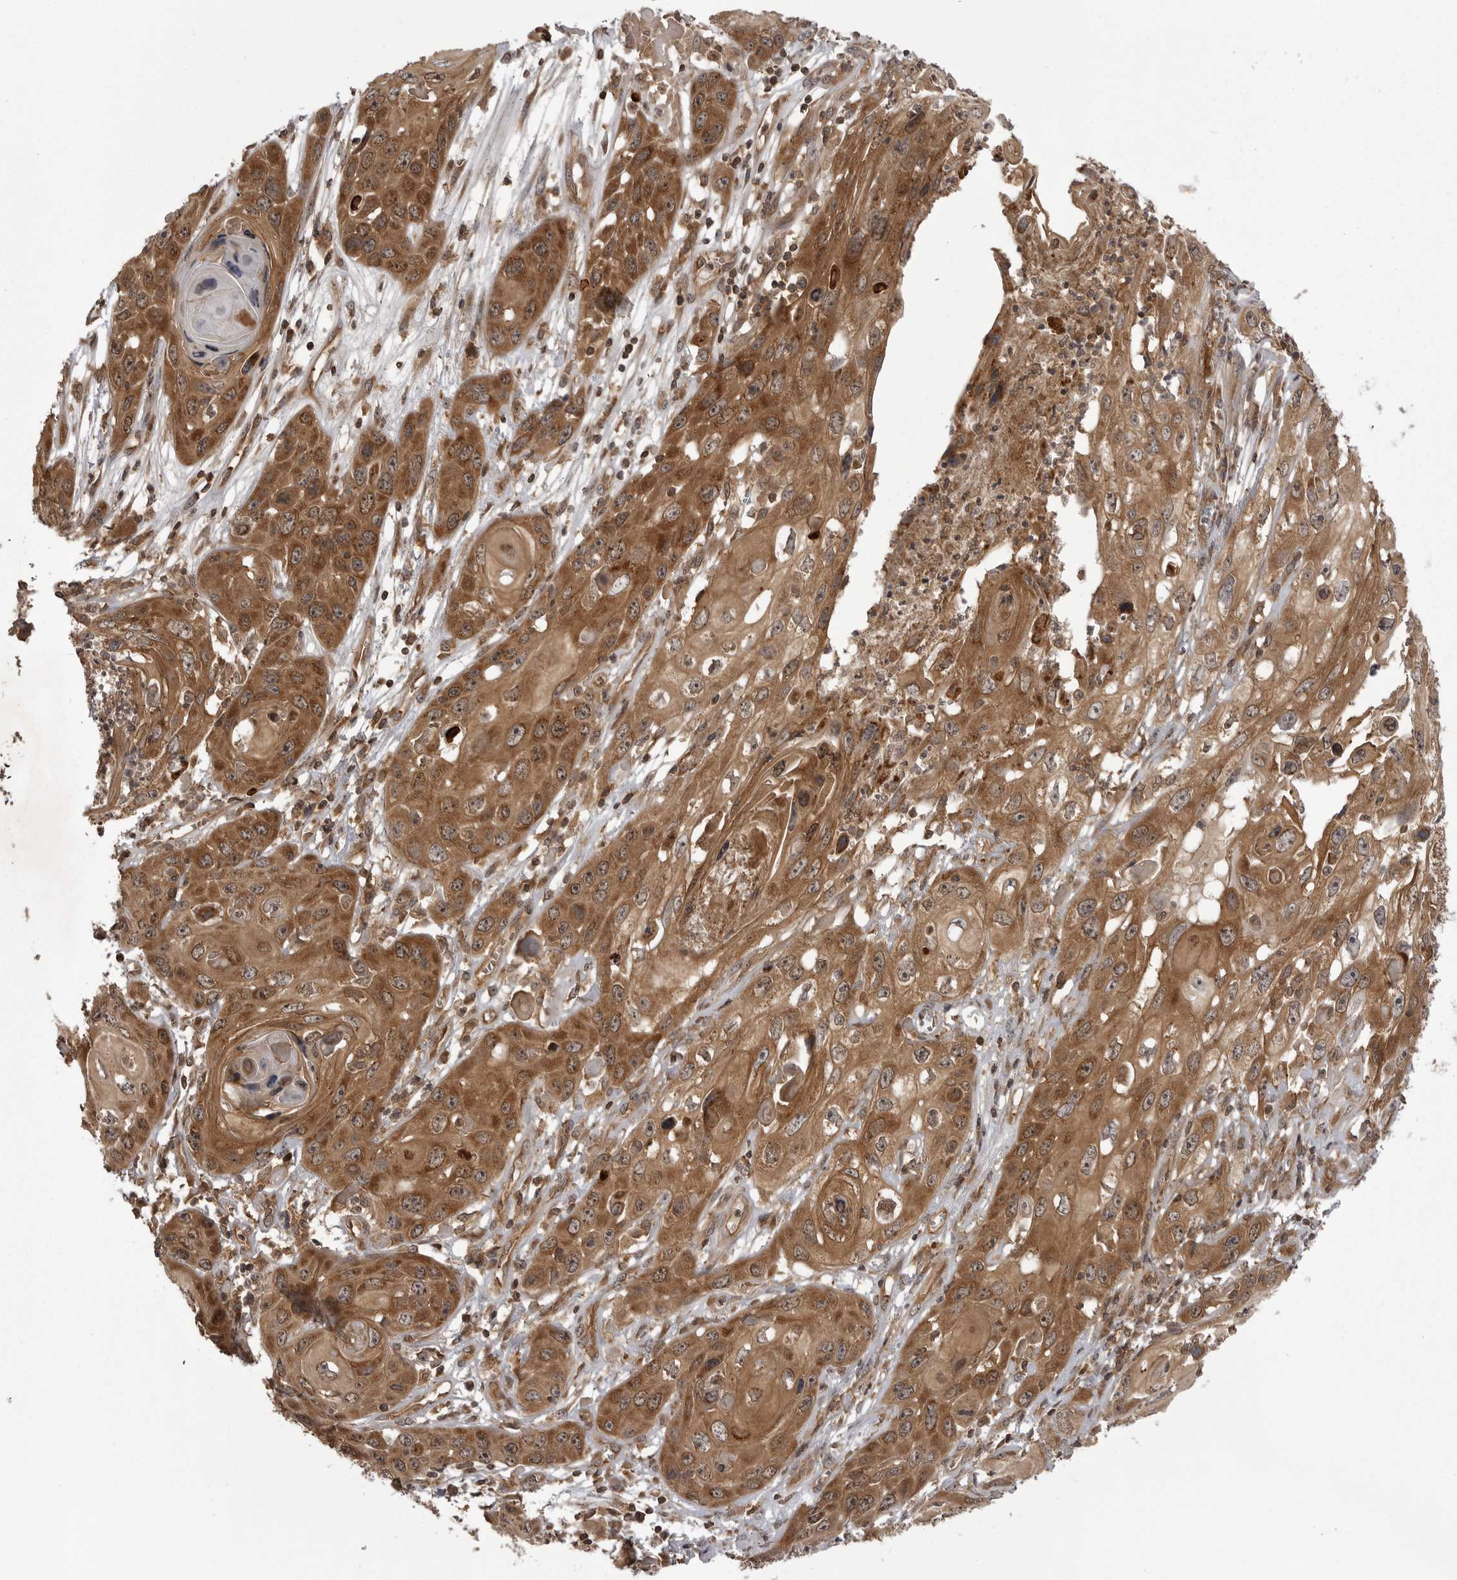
{"staining": {"intensity": "moderate", "quantity": ">75%", "location": "cytoplasmic/membranous"}, "tissue": "skin cancer", "cell_type": "Tumor cells", "image_type": "cancer", "snomed": [{"axis": "morphology", "description": "Squamous cell carcinoma, NOS"}, {"axis": "topography", "description": "Skin"}], "caption": "Immunohistochemistry histopathology image of squamous cell carcinoma (skin) stained for a protein (brown), which exhibits medium levels of moderate cytoplasmic/membranous expression in about >75% of tumor cells.", "gene": "STK24", "patient": {"sex": "male", "age": 55}}